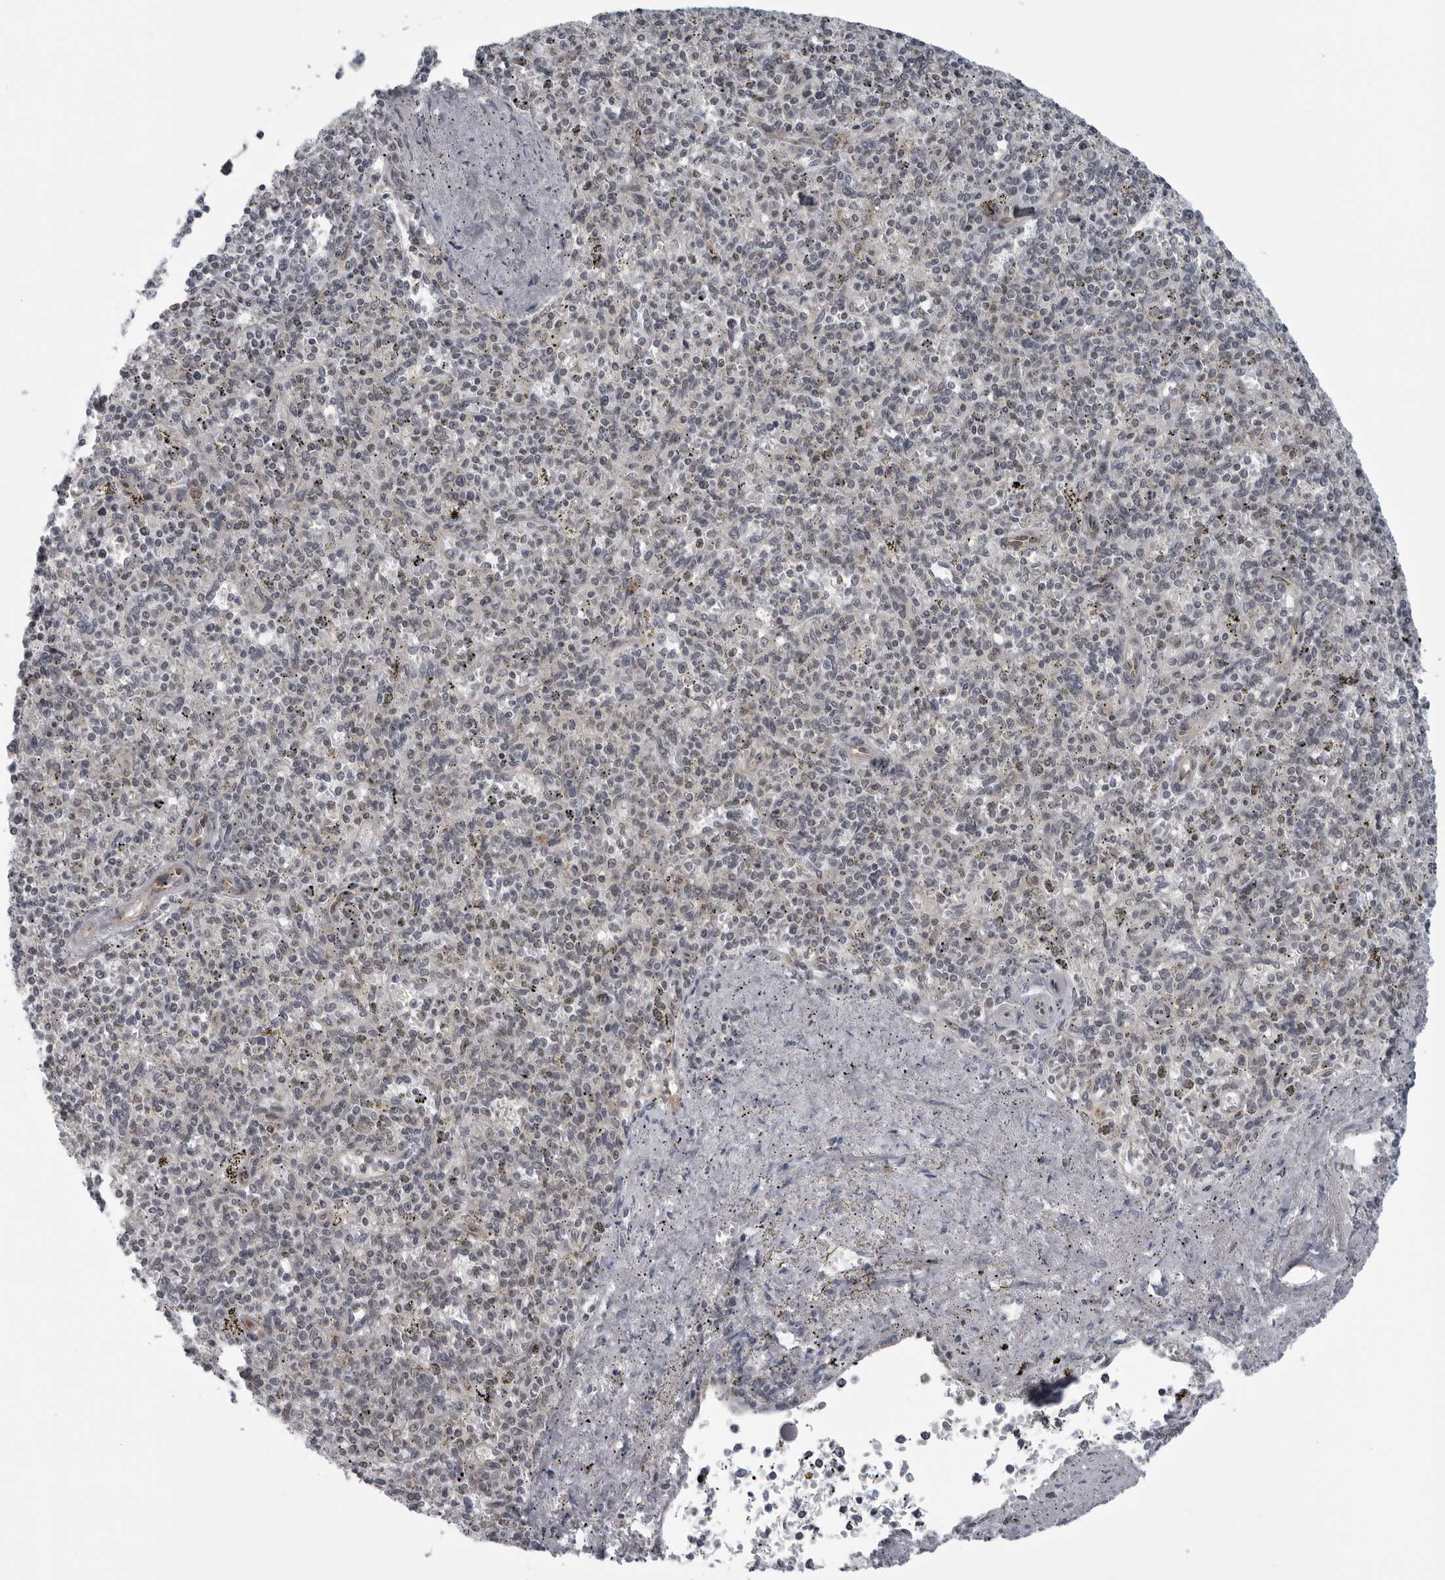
{"staining": {"intensity": "weak", "quantity": "<25%", "location": "nuclear"}, "tissue": "spleen", "cell_type": "Cells in red pulp", "image_type": "normal", "snomed": [{"axis": "morphology", "description": "Normal tissue, NOS"}, {"axis": "topography", "description": "Spleen"}], "caption": "This is a histopathology image of IHC staining of benign spleen, which shows no positivity in cells in red pulp.", "gene": "MAPK12", "patient": {"sex": "male", "age": 72}}